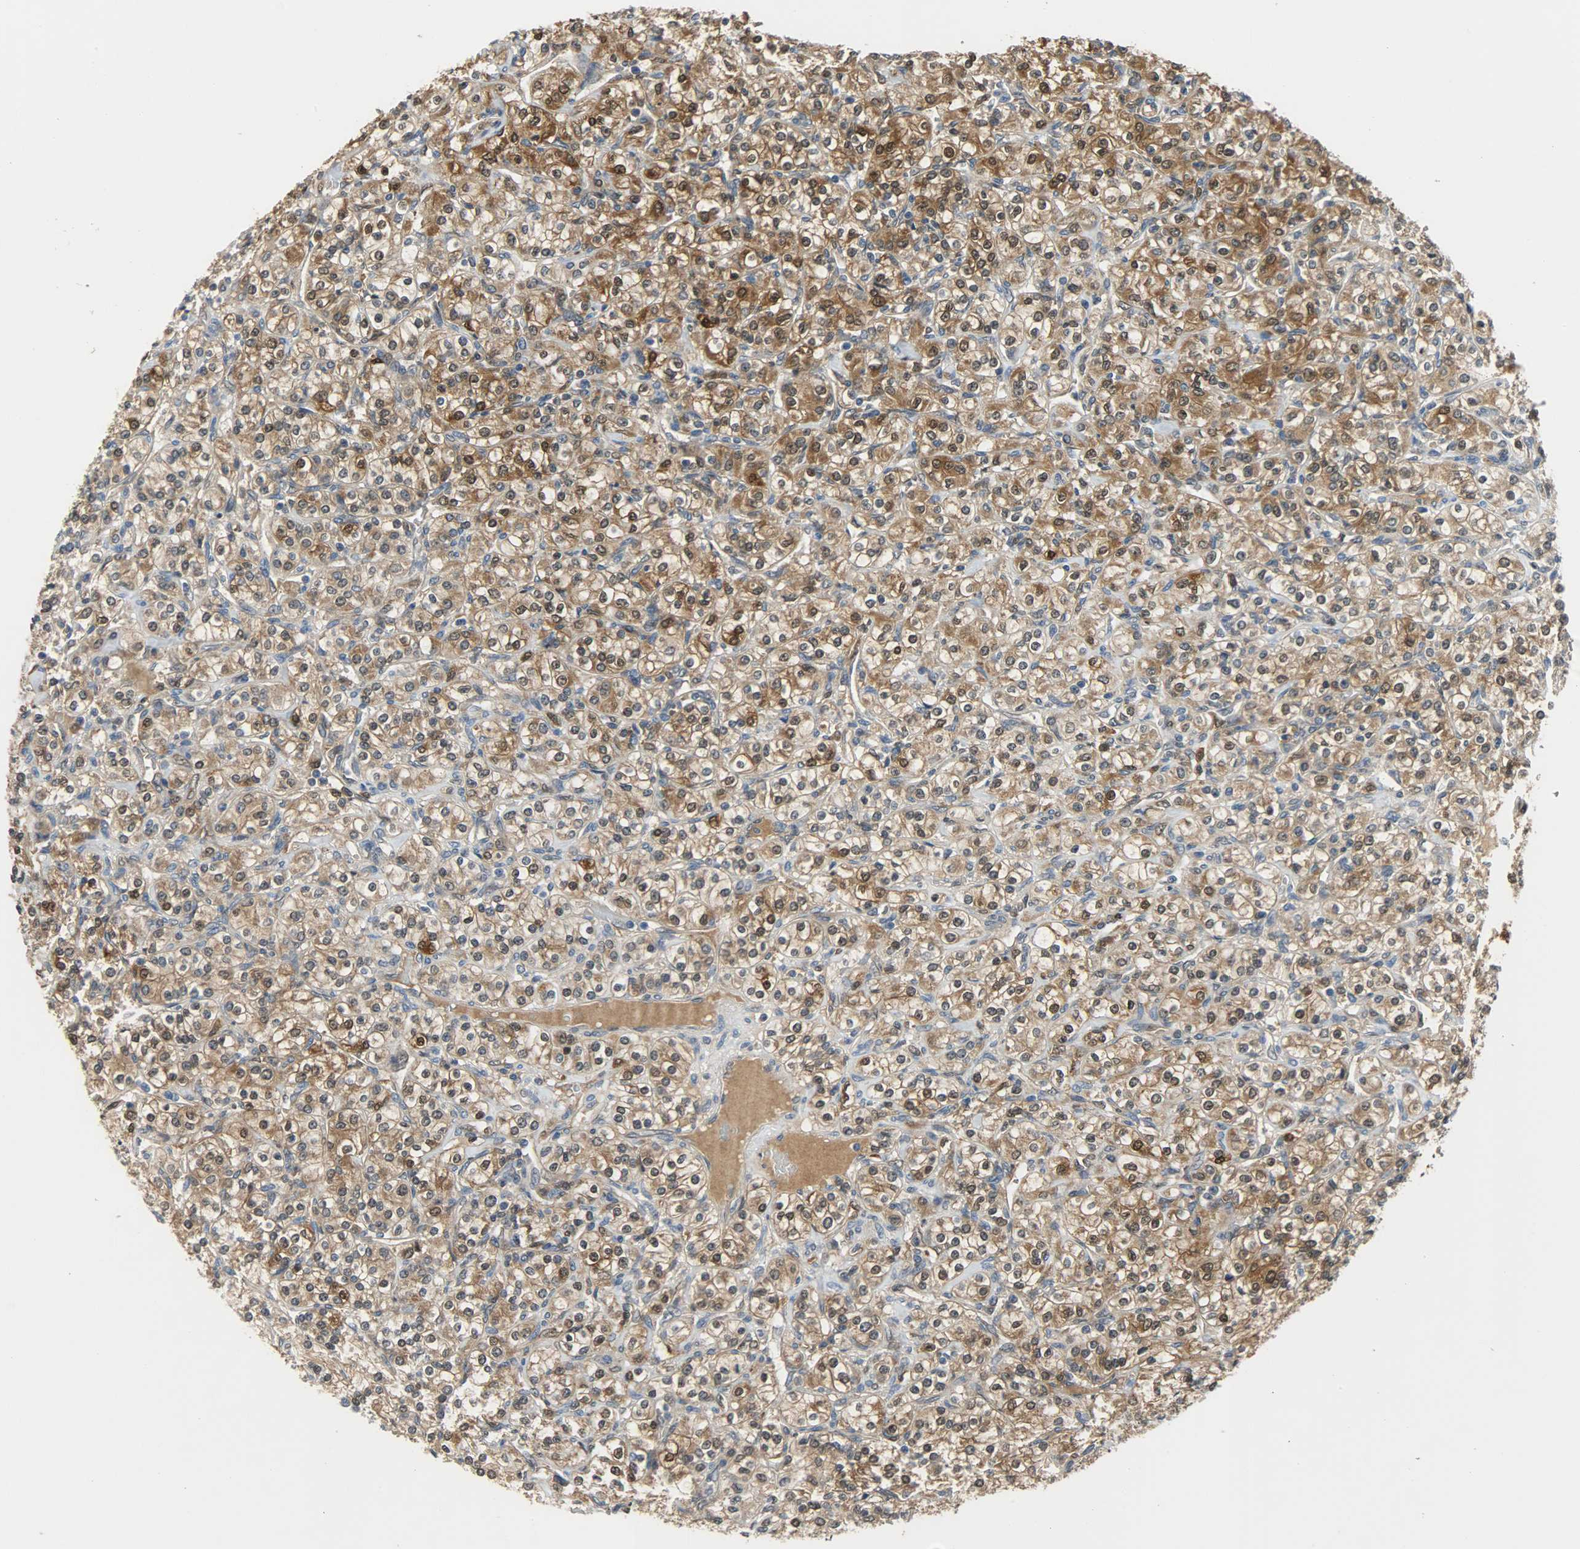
{"staining": {"intensity": "strong", "quantity": ">75%", "location": "cytoplasmic/membranous,nuclear"}, "tissue": "renal cancer", "cell_type": "Tumor cells", "image_type": "cancer", "snomed": [{"axis": "morphology", "description": "Adenocarcinoma, NOS"}, {"axis": "topography", "description": "Kidney"}], "caption": "Immunohistochemistry (IHC) micrograph of renal adenocarcinoma stained for a protein (brown), which exhibits high levels of strong cytoplasmic/membranous and nuclear staining in approximately >75% of tumor cells.", "gene": "EIF4EBP1", "patient": {"sex": "male", "age": 77}}